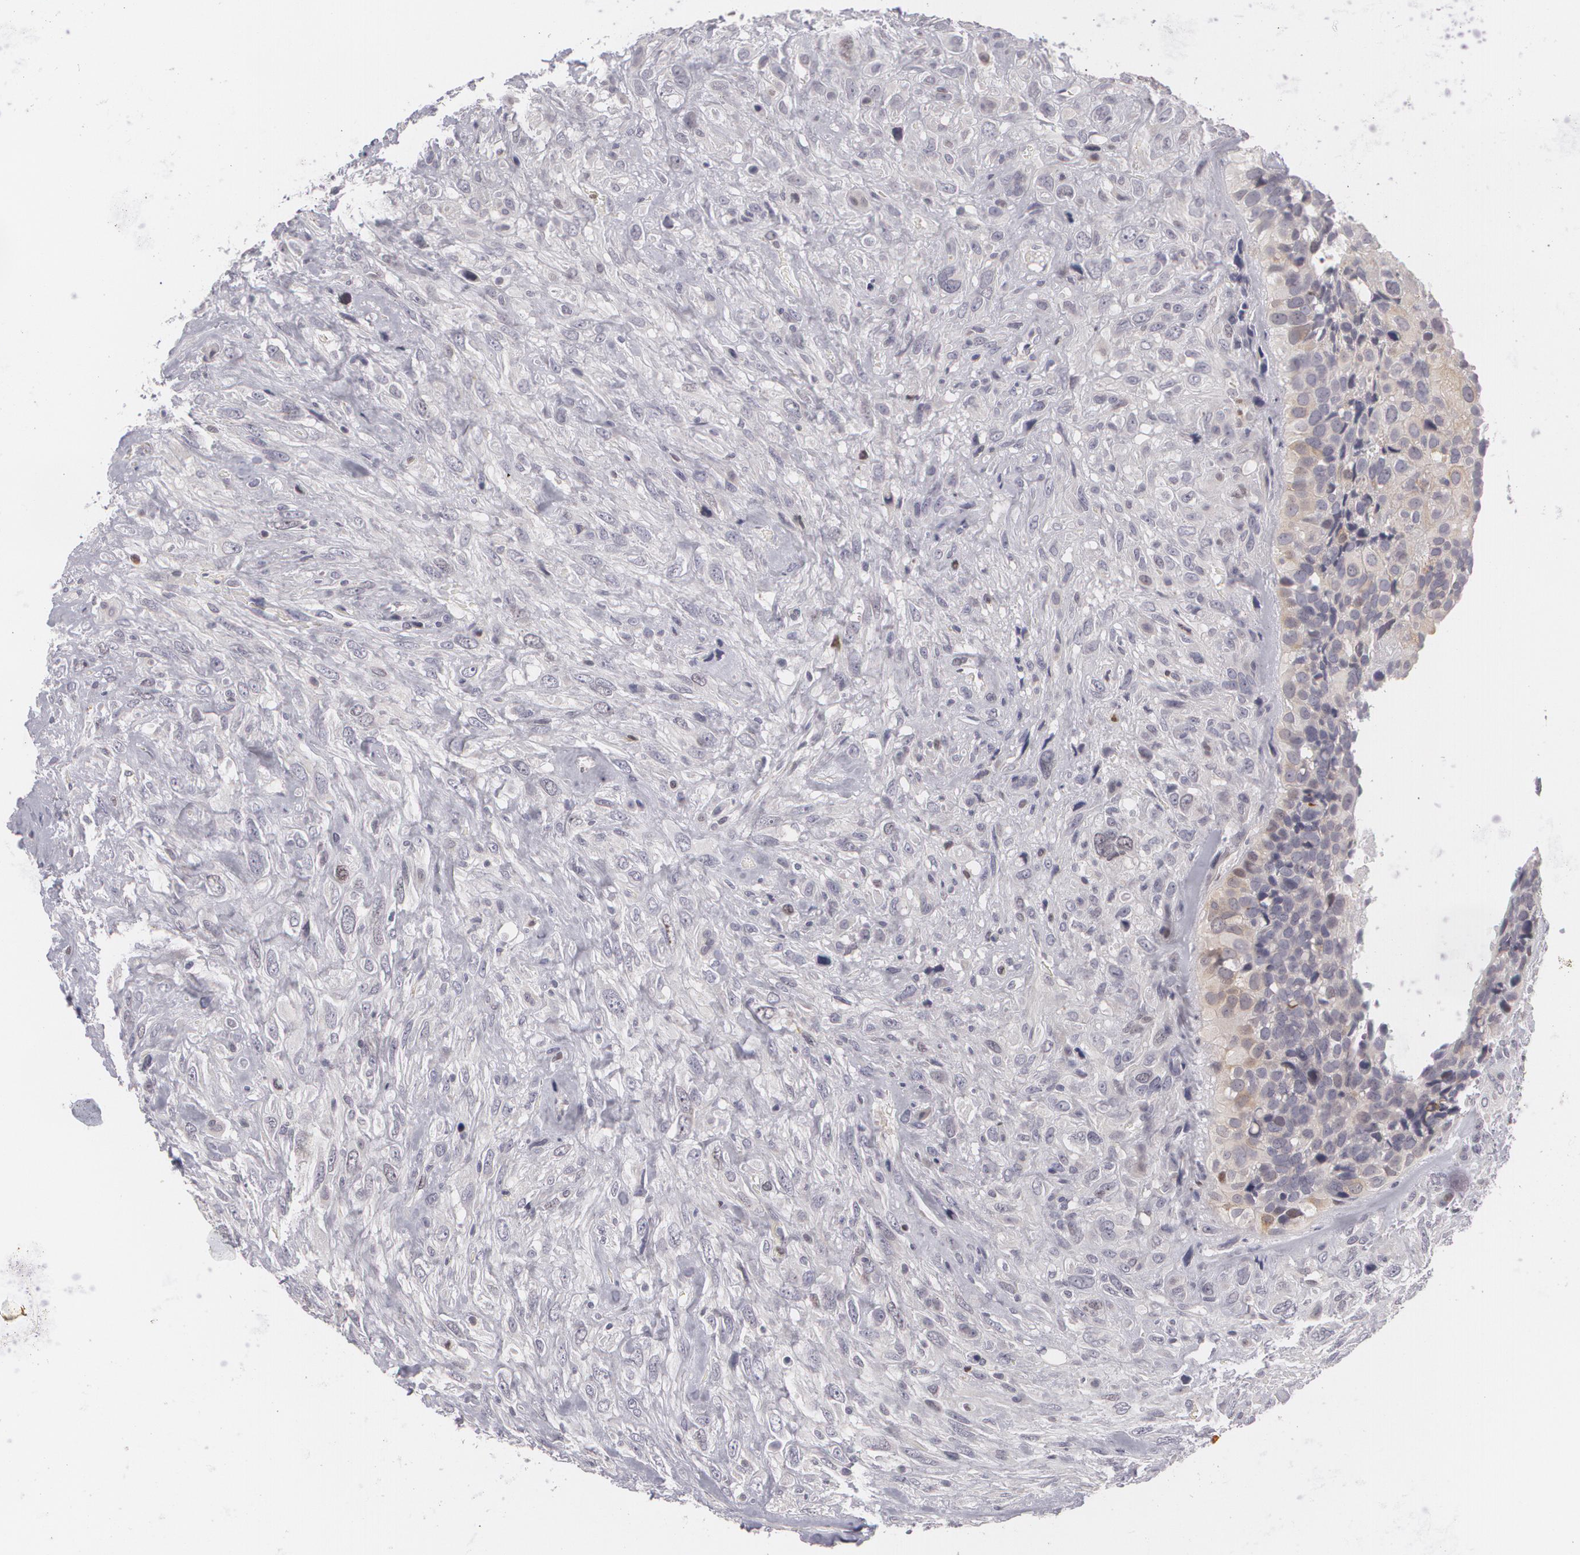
{"staining": {"intensity": "weak", "quantity": "<25%", "location": "cytoplasmic/membranous"}, "tissue": "breast cancer", "cell_type": "Tumor cells", "image_type": "cancer", "snomed": [{"axis": "morphology", "description": "Neoplasm, malignant, NOS"}, {"axis": "topography", "description": "Breast"}], "caption": "Tumor cells are negative for protein expression in human breast malignant neoplasm. The staining was performed using DAB to visualize the protein expression in brown, while the nuclei were stained in blue with hematoxylin (Magnification: 20x).", "gene": "ZBTB16", "patient": {"sex": "female", "age": 50}}